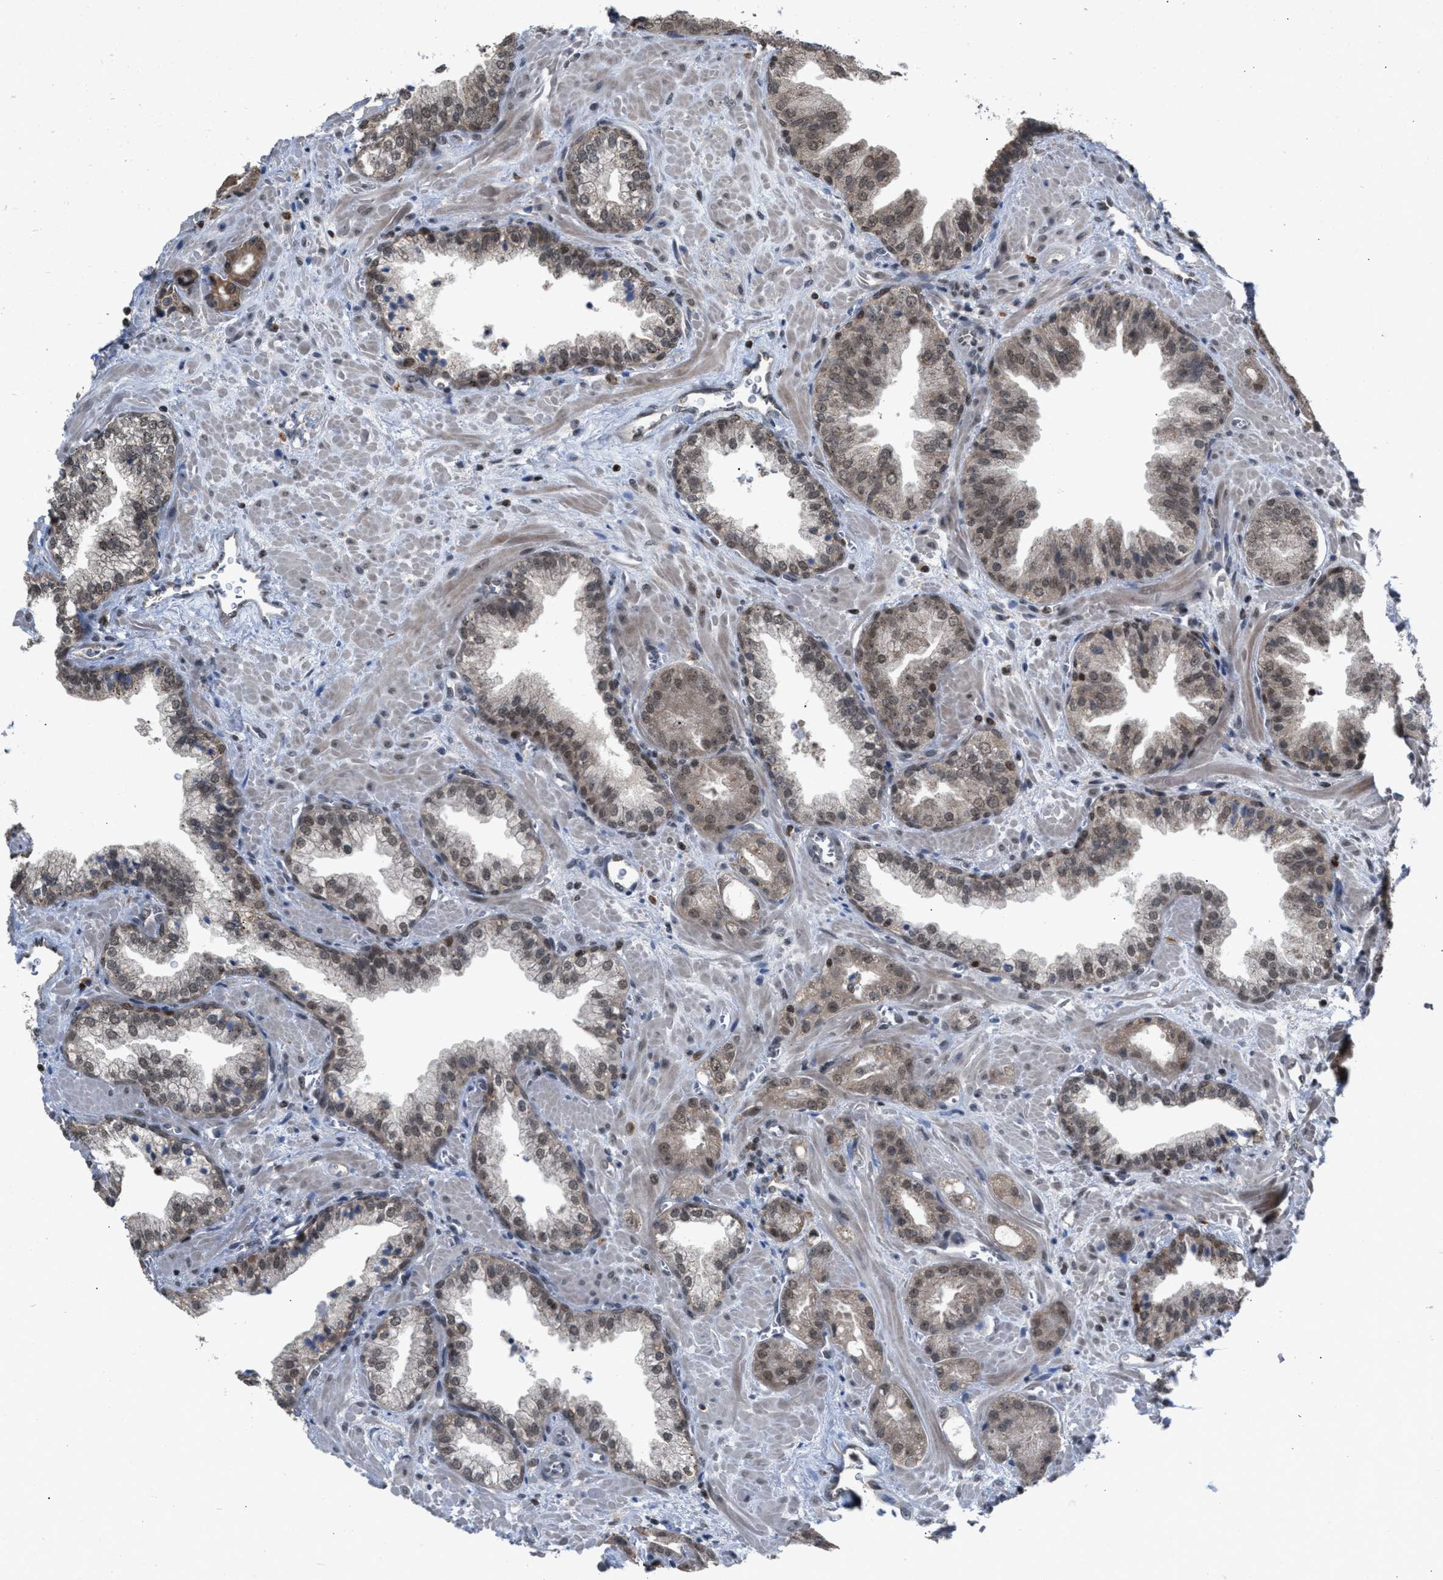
{"staining": {"intensity": "weak", "quantity": ">75%", "location": "cytoplasmic/membranous,nuclear"}, "tissue": "prostate cancer", "cell_type": "Tumor cells", "image_type": "cancer", "snomed": [{"axis": "morphology", "description": "Adenocarcinoma, Low grade"}, {"axis": "topography", "description": "Prostate"}], "caption": "Protein staining by IHC demonstrates weak cytoplasmic/membranous and nuclear positivity in approximately >75% of tumor cells in prostate adenocarcinoma (low-grade). Using DAB (3,3'-diaminobenzidine) (brown) and hematoxylin (blue) stains, captured at high magnification using brightfield microscopy.", "gene": "C9orf78", "patient": {"sex": "male", "age": 71}}